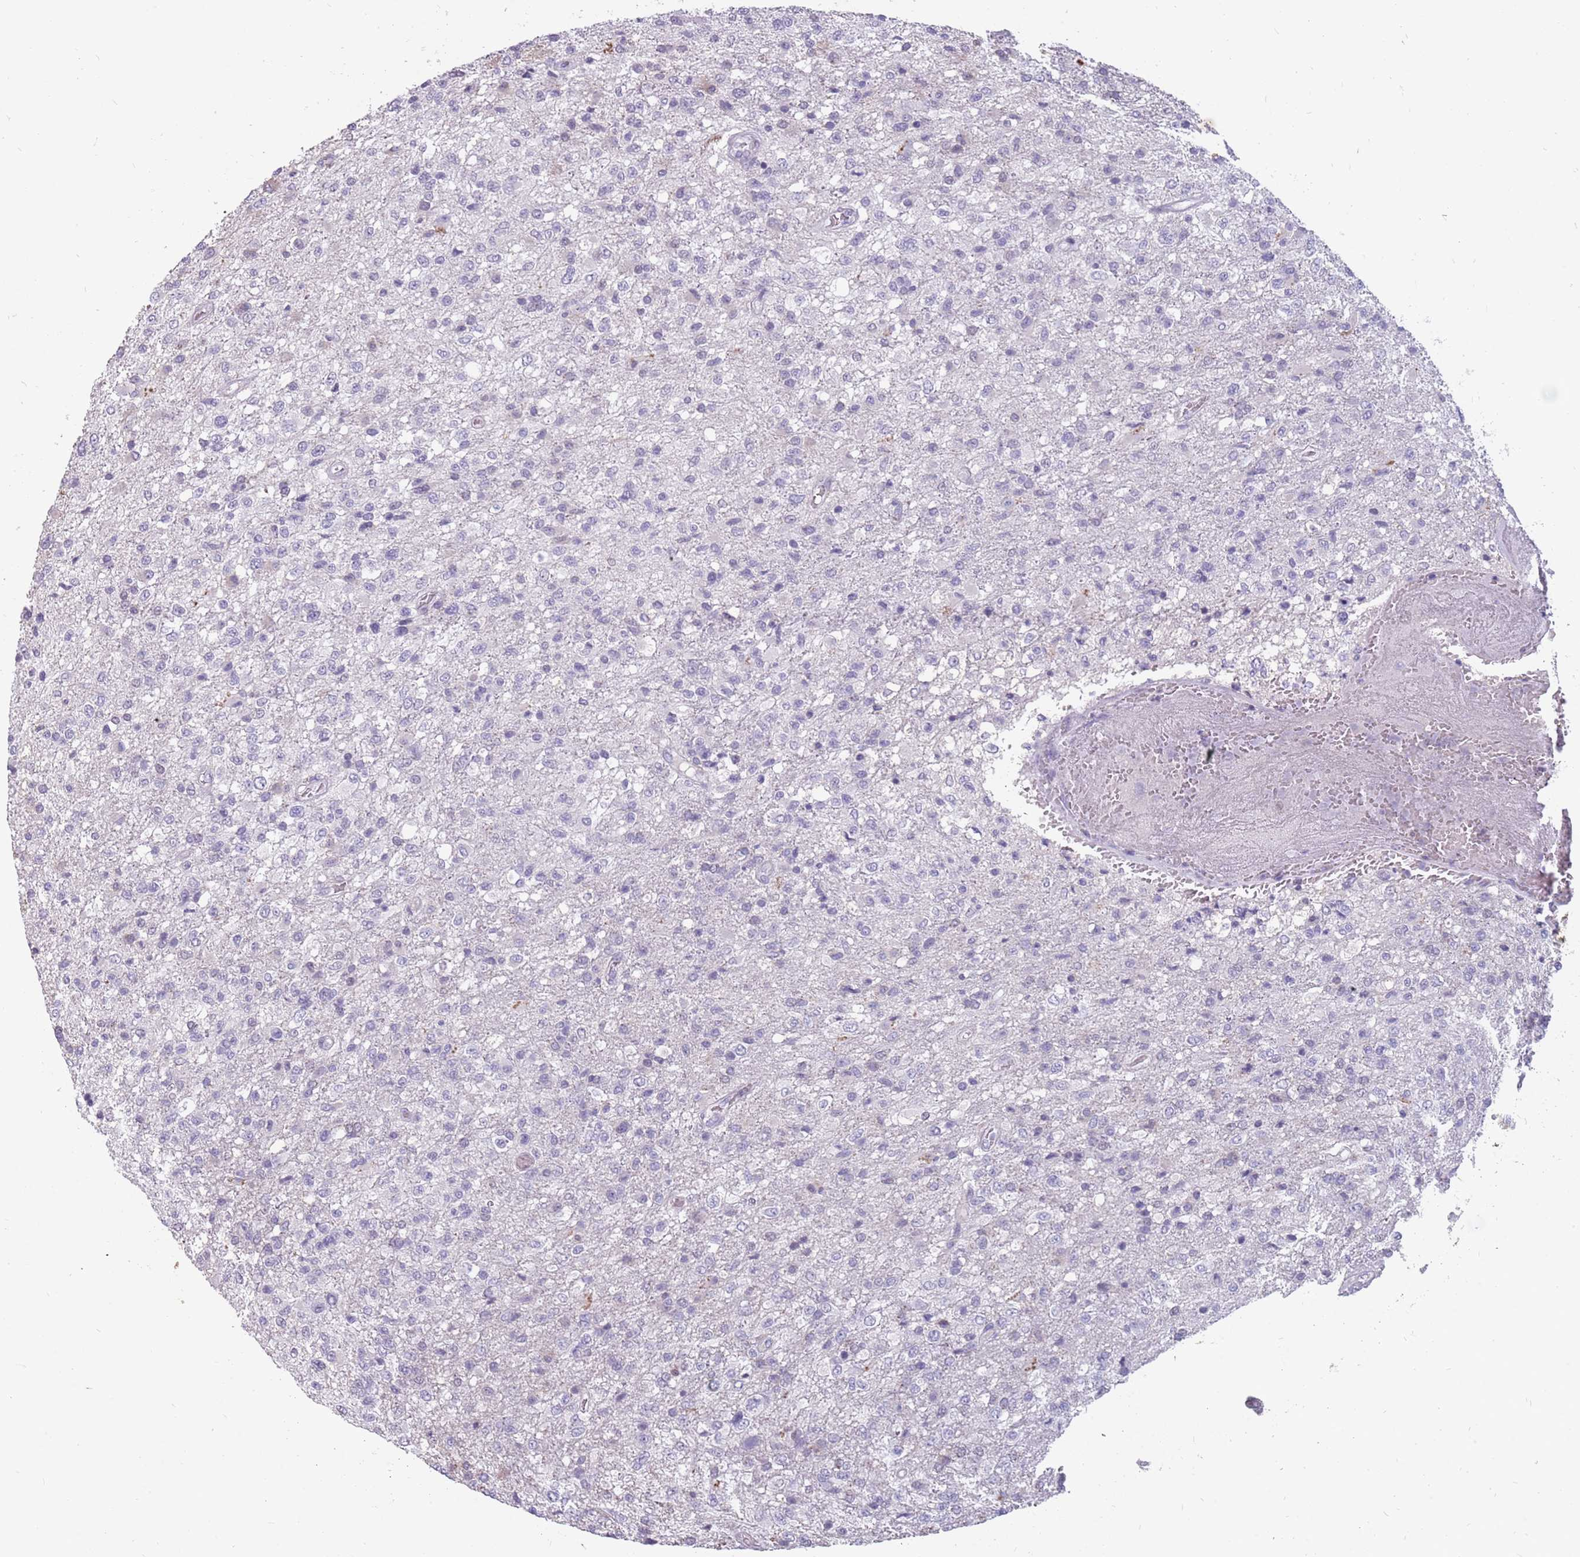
{"staining": {"intensity": "negative", "quantity": "none", "location": "none"}, "tissue": "glioma", "cell_type": "Tumor cells", "image_type": "cancer", "snomed": [{"axis": "morphology", "description": "Glioma, malignant, High grade"}, {"axis": "topography", "description": "Brain"}], "caption": "IHC of malignant glioma (high-grade) shows no positivity in tumor cells.", "gene": "NEK6", "patient": {"sex": "female", "age": 74}}